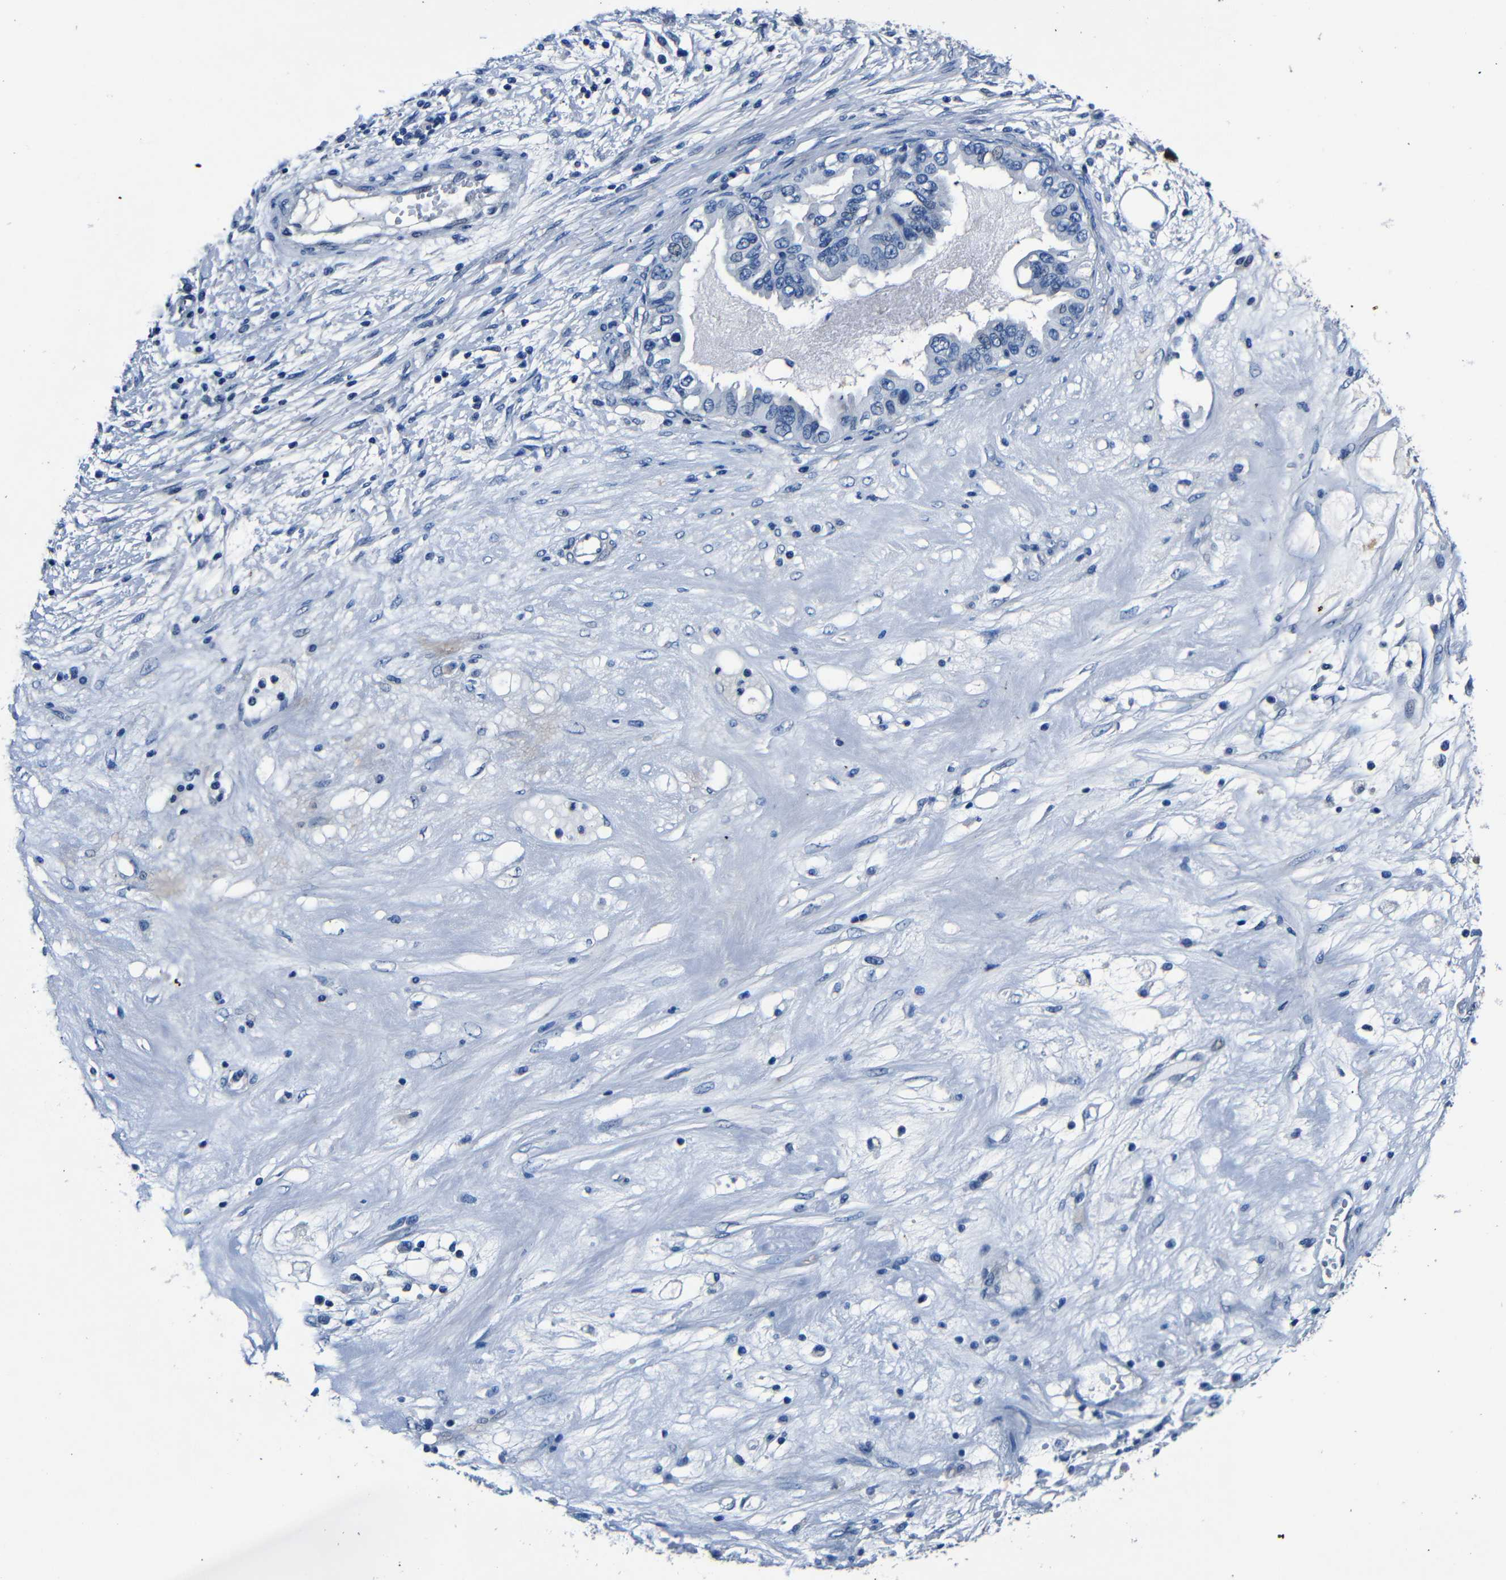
{"staining": {"intensity": "negative", "quantity": "none", "location": "none"}, "tissue": "ovarian cancer", "cell_type": "Tumor cells", "image_type": "cancer", "snomed": [{"axis": "morphology", "description": "Cystadenocarcinoma, mucinous, NOS"}, {"axis": "topography", "description": "Ovary"}], "caption": "Tumor cells show no significant positivity in ovarian mucinous cystadenocarcinoma.", "gene": "NCMAP", "patient": {"sex": "female", "age": 80}}